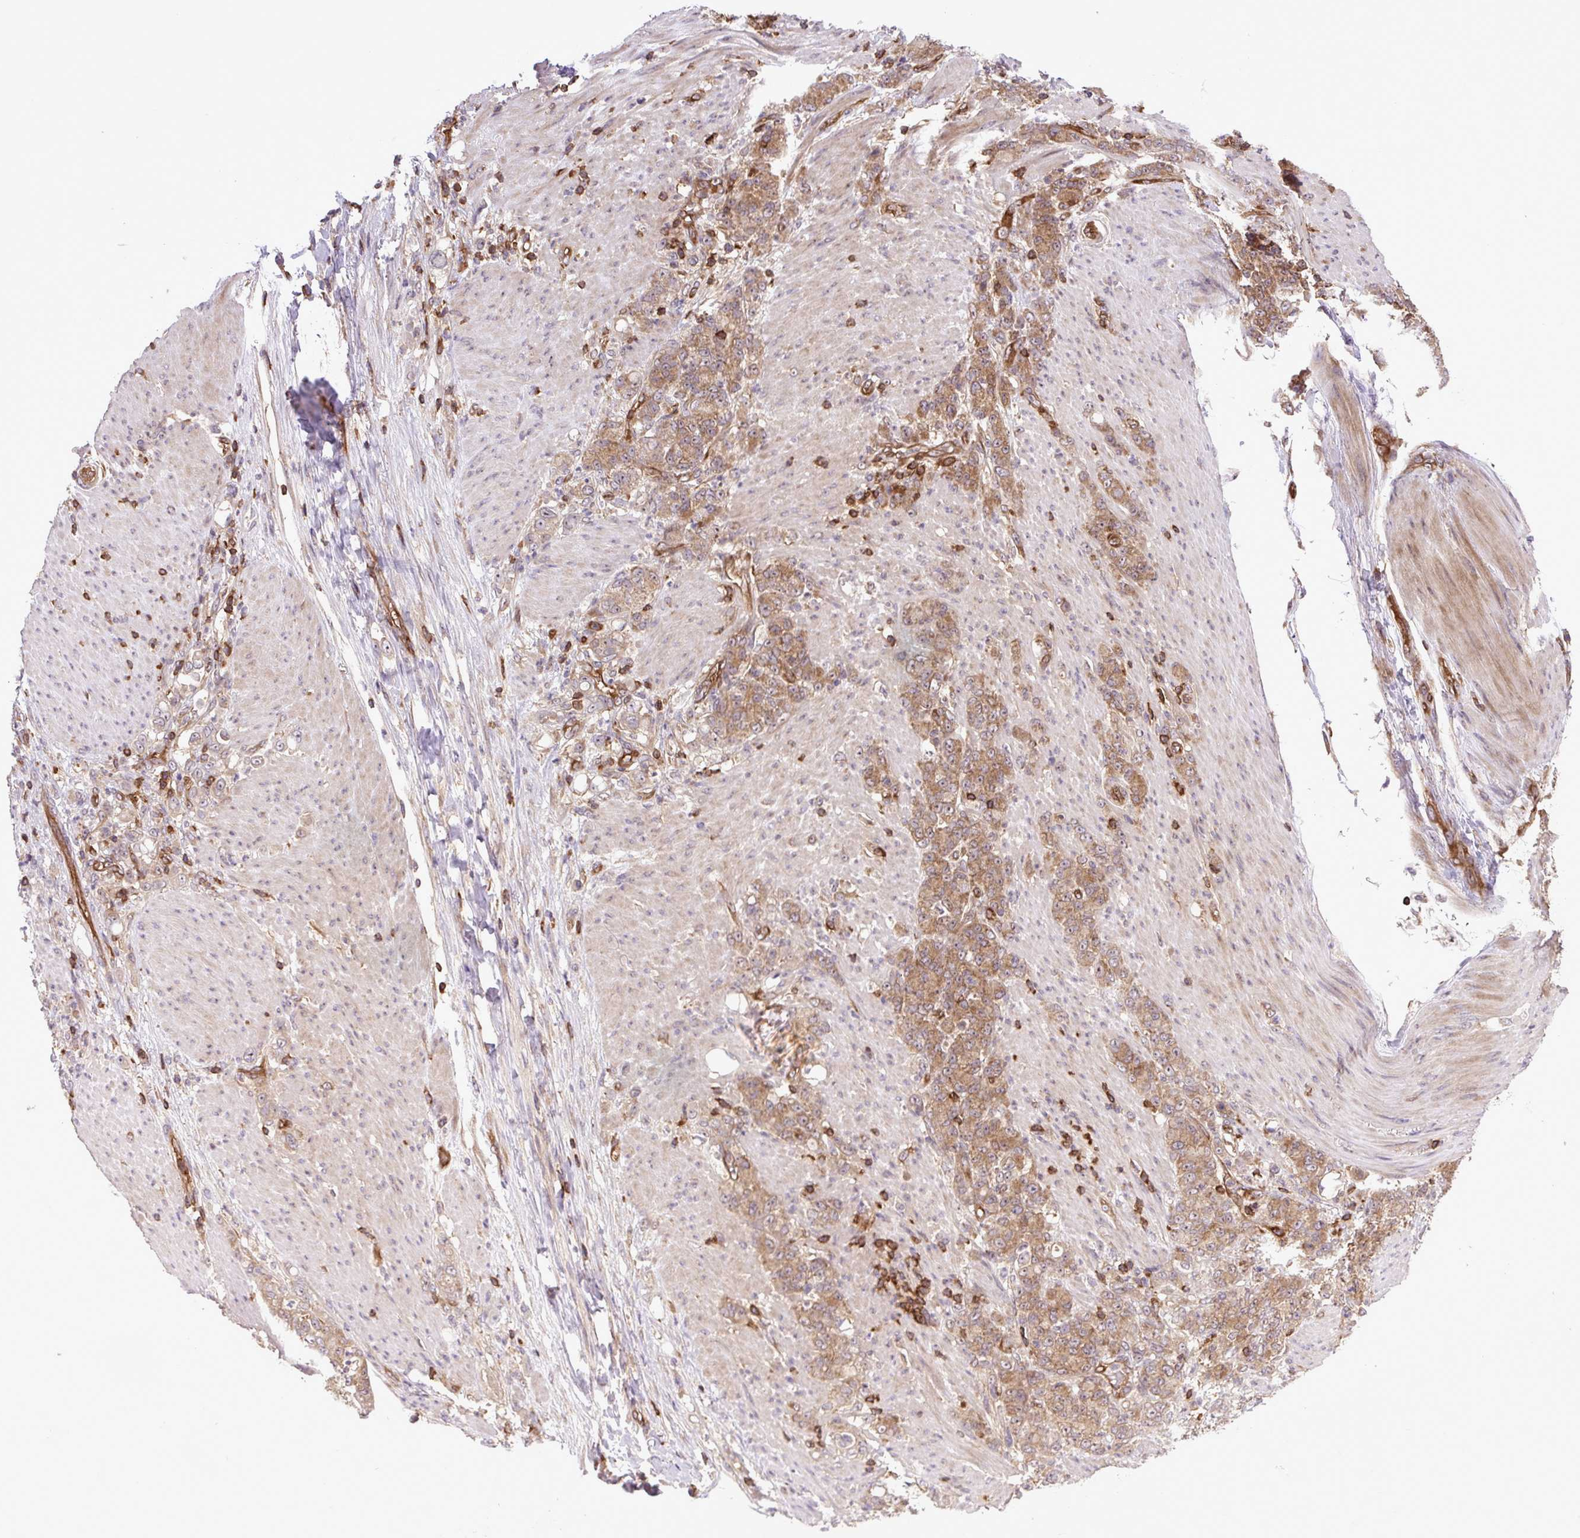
{"staining": {"intensity": "moderate", "quantity": ">75%", "location": "cytoplasmic/membranous"}, "tissue": "stomach cancer", "cell_type": "Tumor cells", "image_type": "cancer", "snomed": [{"axis": "morphology", "description": "Adenocarcinoma, NOS"}, {"axis": "topography", "description": "Stomach"}], "caption": "Protein staining of stomach adenocarcinoma tissue shows moderate cytoplasmic/membranous expression in about >75% of tumor cells. (Brightfield microscopy of DAB IHC at high magnification).", "gene": "PLCG1", "patient": {"sex": "female", "age": 79}}